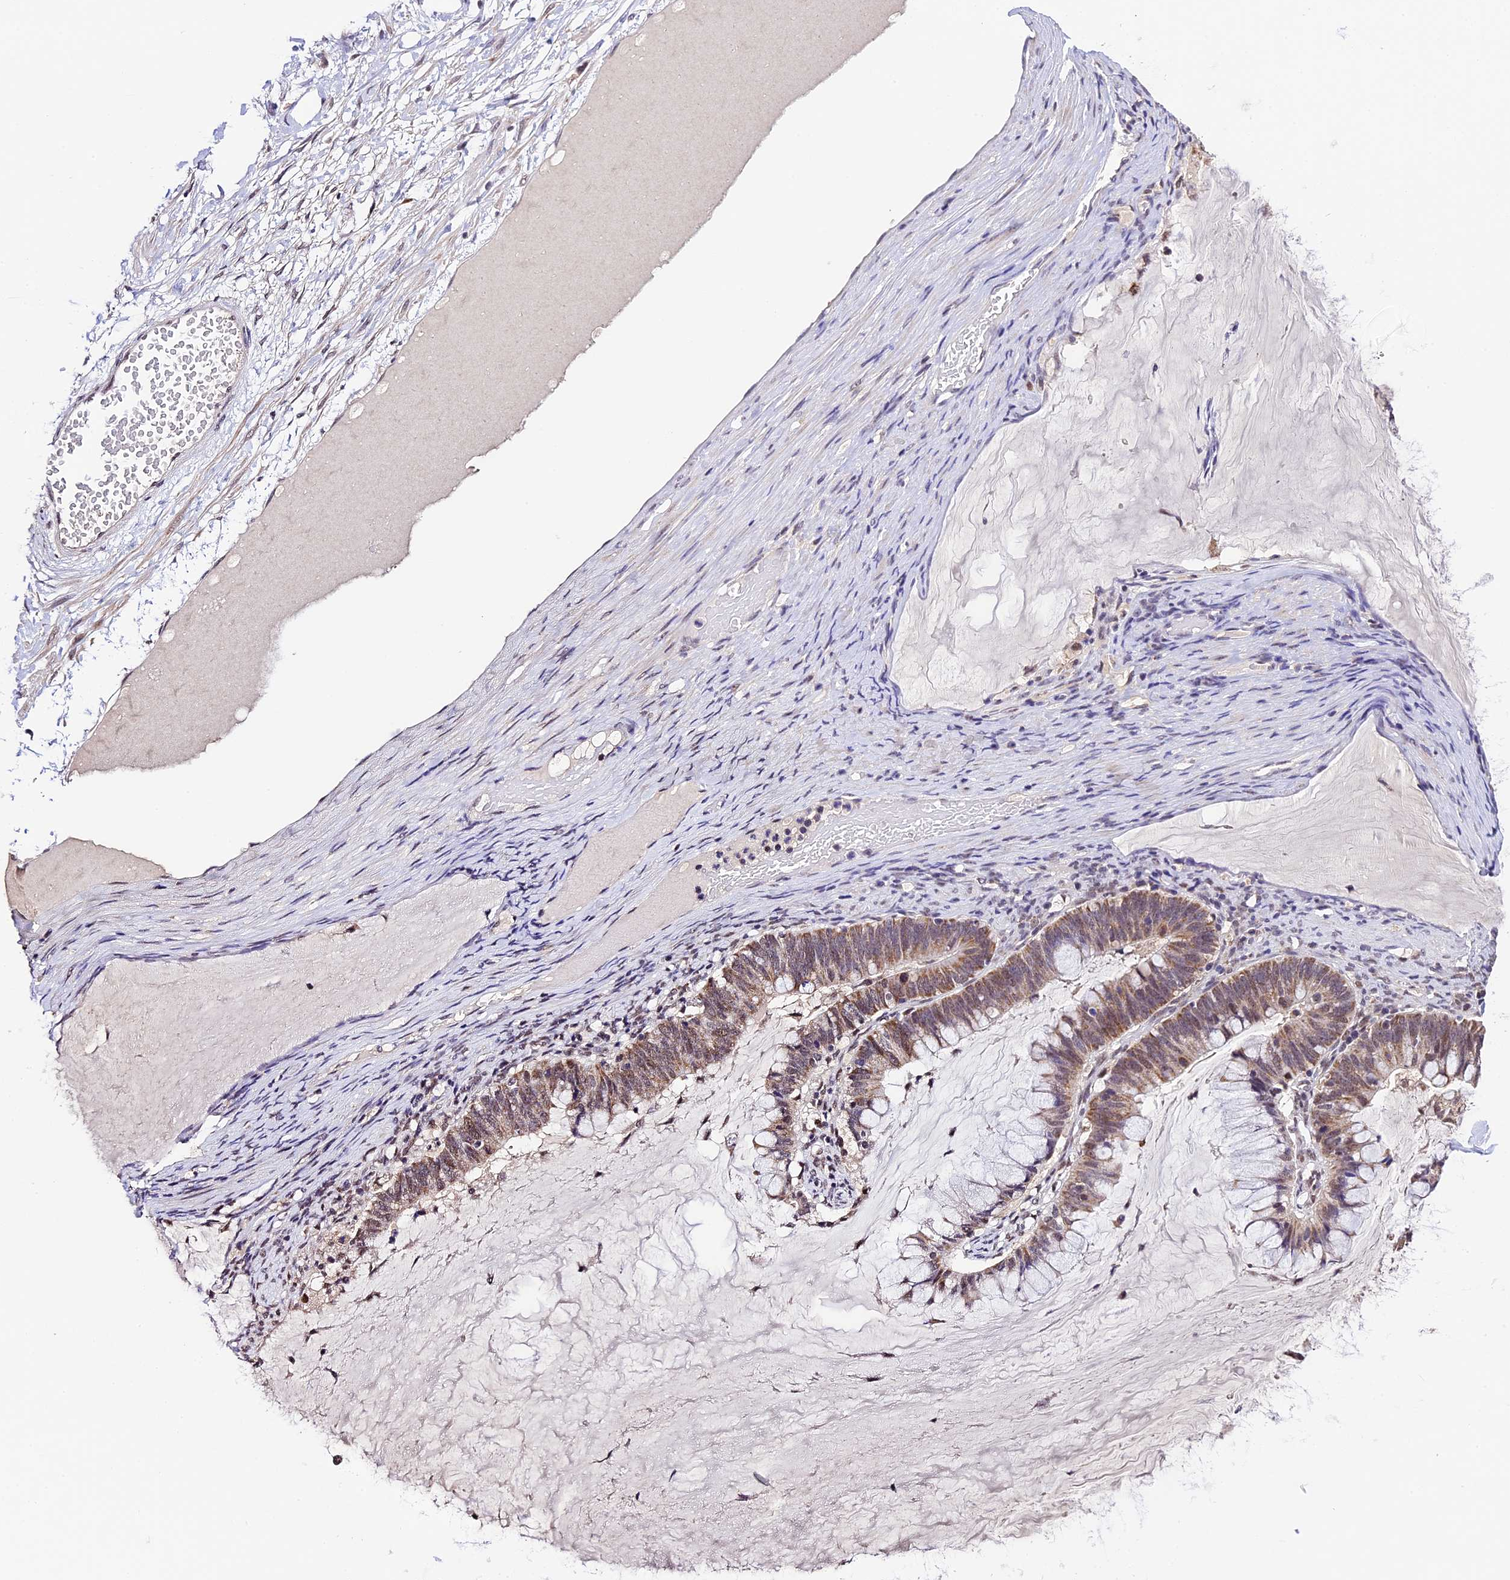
{"staining": {"intensity": "moderate", "quantity": "25%-75%", "location": "cytoplasmic/membranous,nuclear"}, "tissue": "ovarian cancer", "cell_type": "Tumor cells", "image_type": "cancer", "snomed": [{"axis": "morphology", "description": "Cystadenocarcinoma, mucinous, NOS"}, {"axis": "topography", "description": "Ovary"}], "caption": "This is a photomicrograph of IHC staining of ovarian mucinous cystadenocarcinoma, which shows moderate expression in the cytoplasmic/membranous and nuclear of tumor cells.", "gene": "CARS2", "patient": {"sex": "female", "age": 61}}